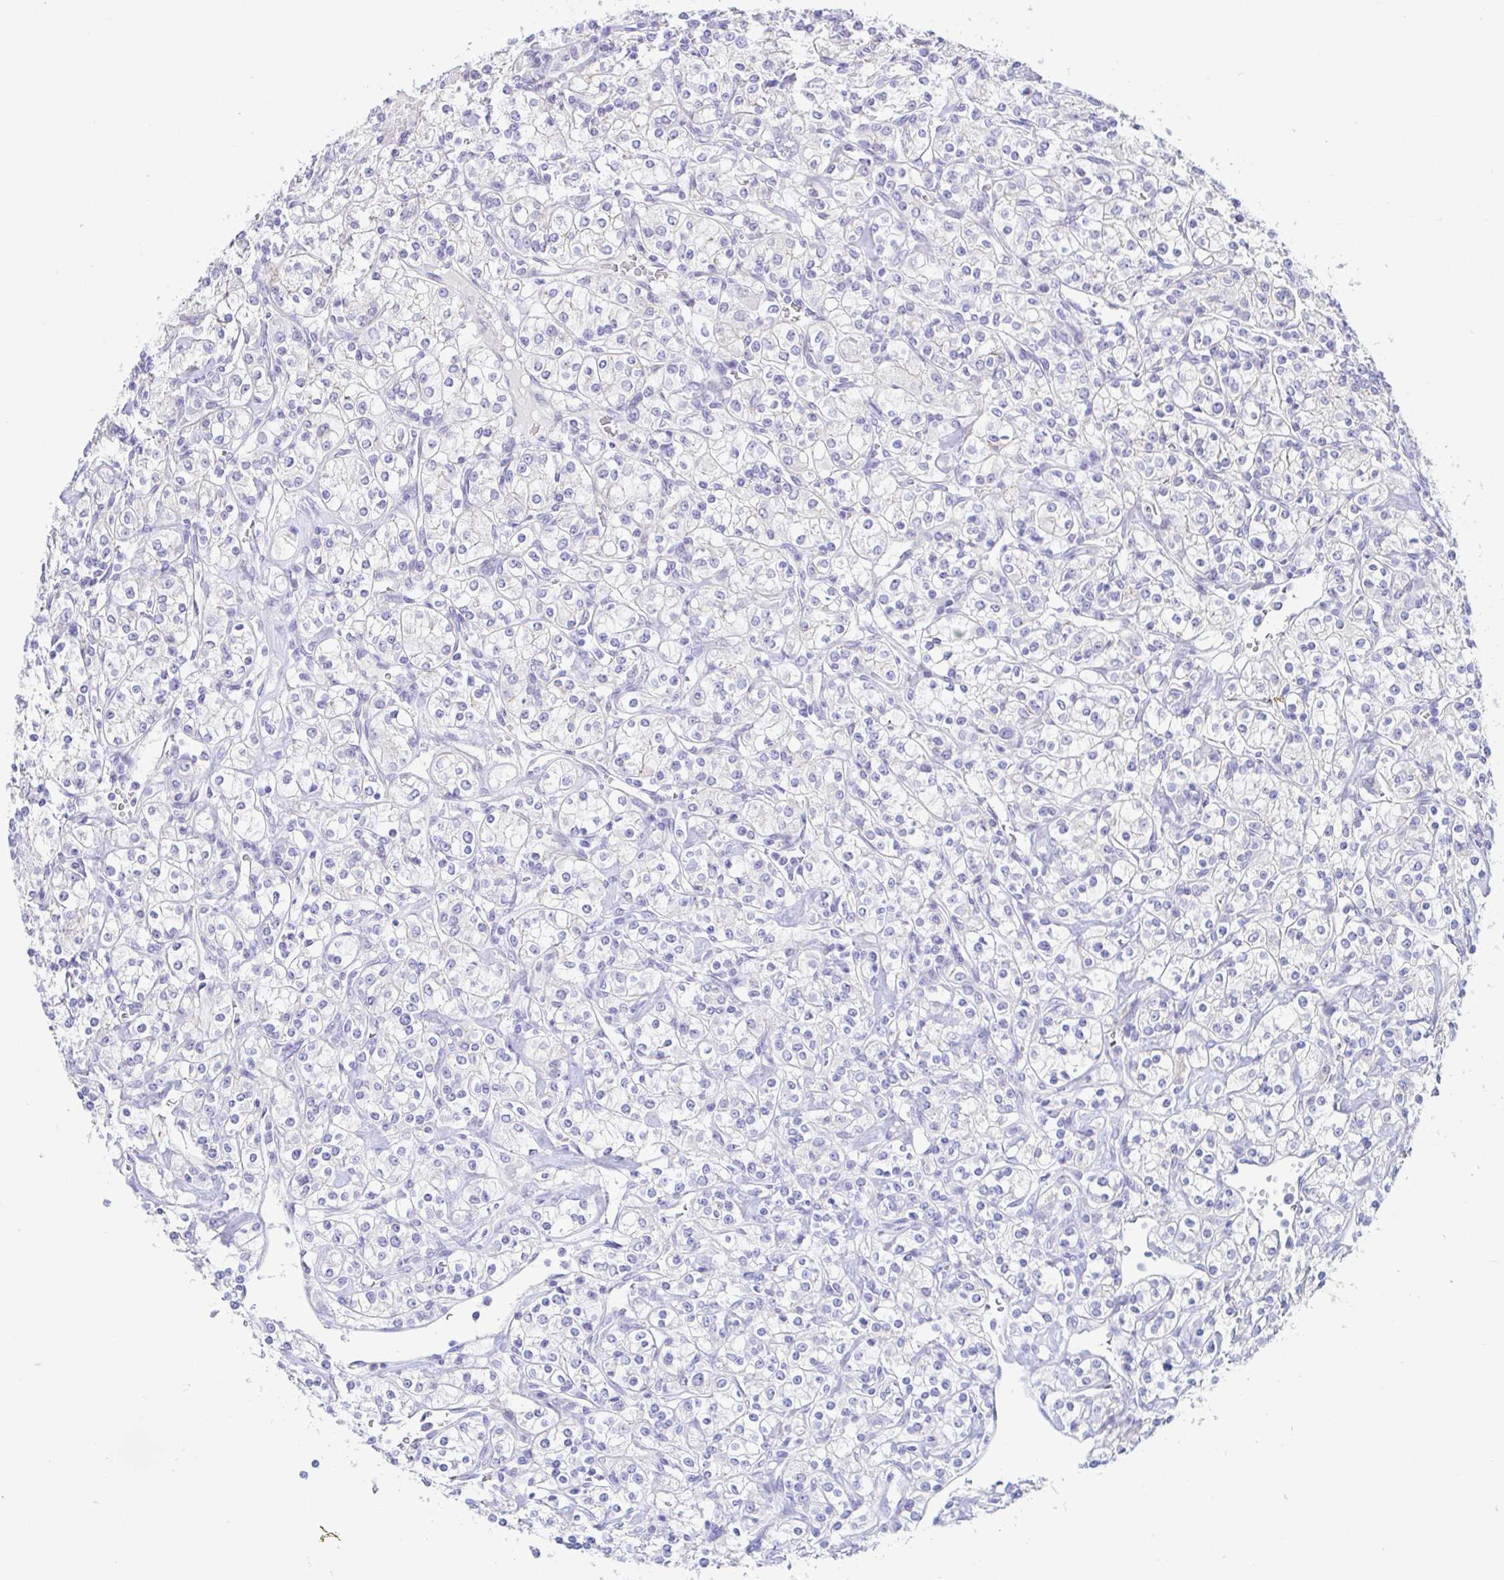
{"staining": {"intensity": "negative", "quantity": "none", "location": "none"}, "tissue": "renal cancer", "cell_type": "Tumor cells", "image_type": "cancer", "snomed": [{"axis": "morphology", "description": "Adenocarcinoma, NOS"}, {"axis": "topography", "description": "Kidney"}], "caption": "Immunohistochemical staining of renal adenocarcinoma shows no significant positivity in tumor cells.", "gene": "PINLYP", "patient": {"sex": "male", "age": 77}}